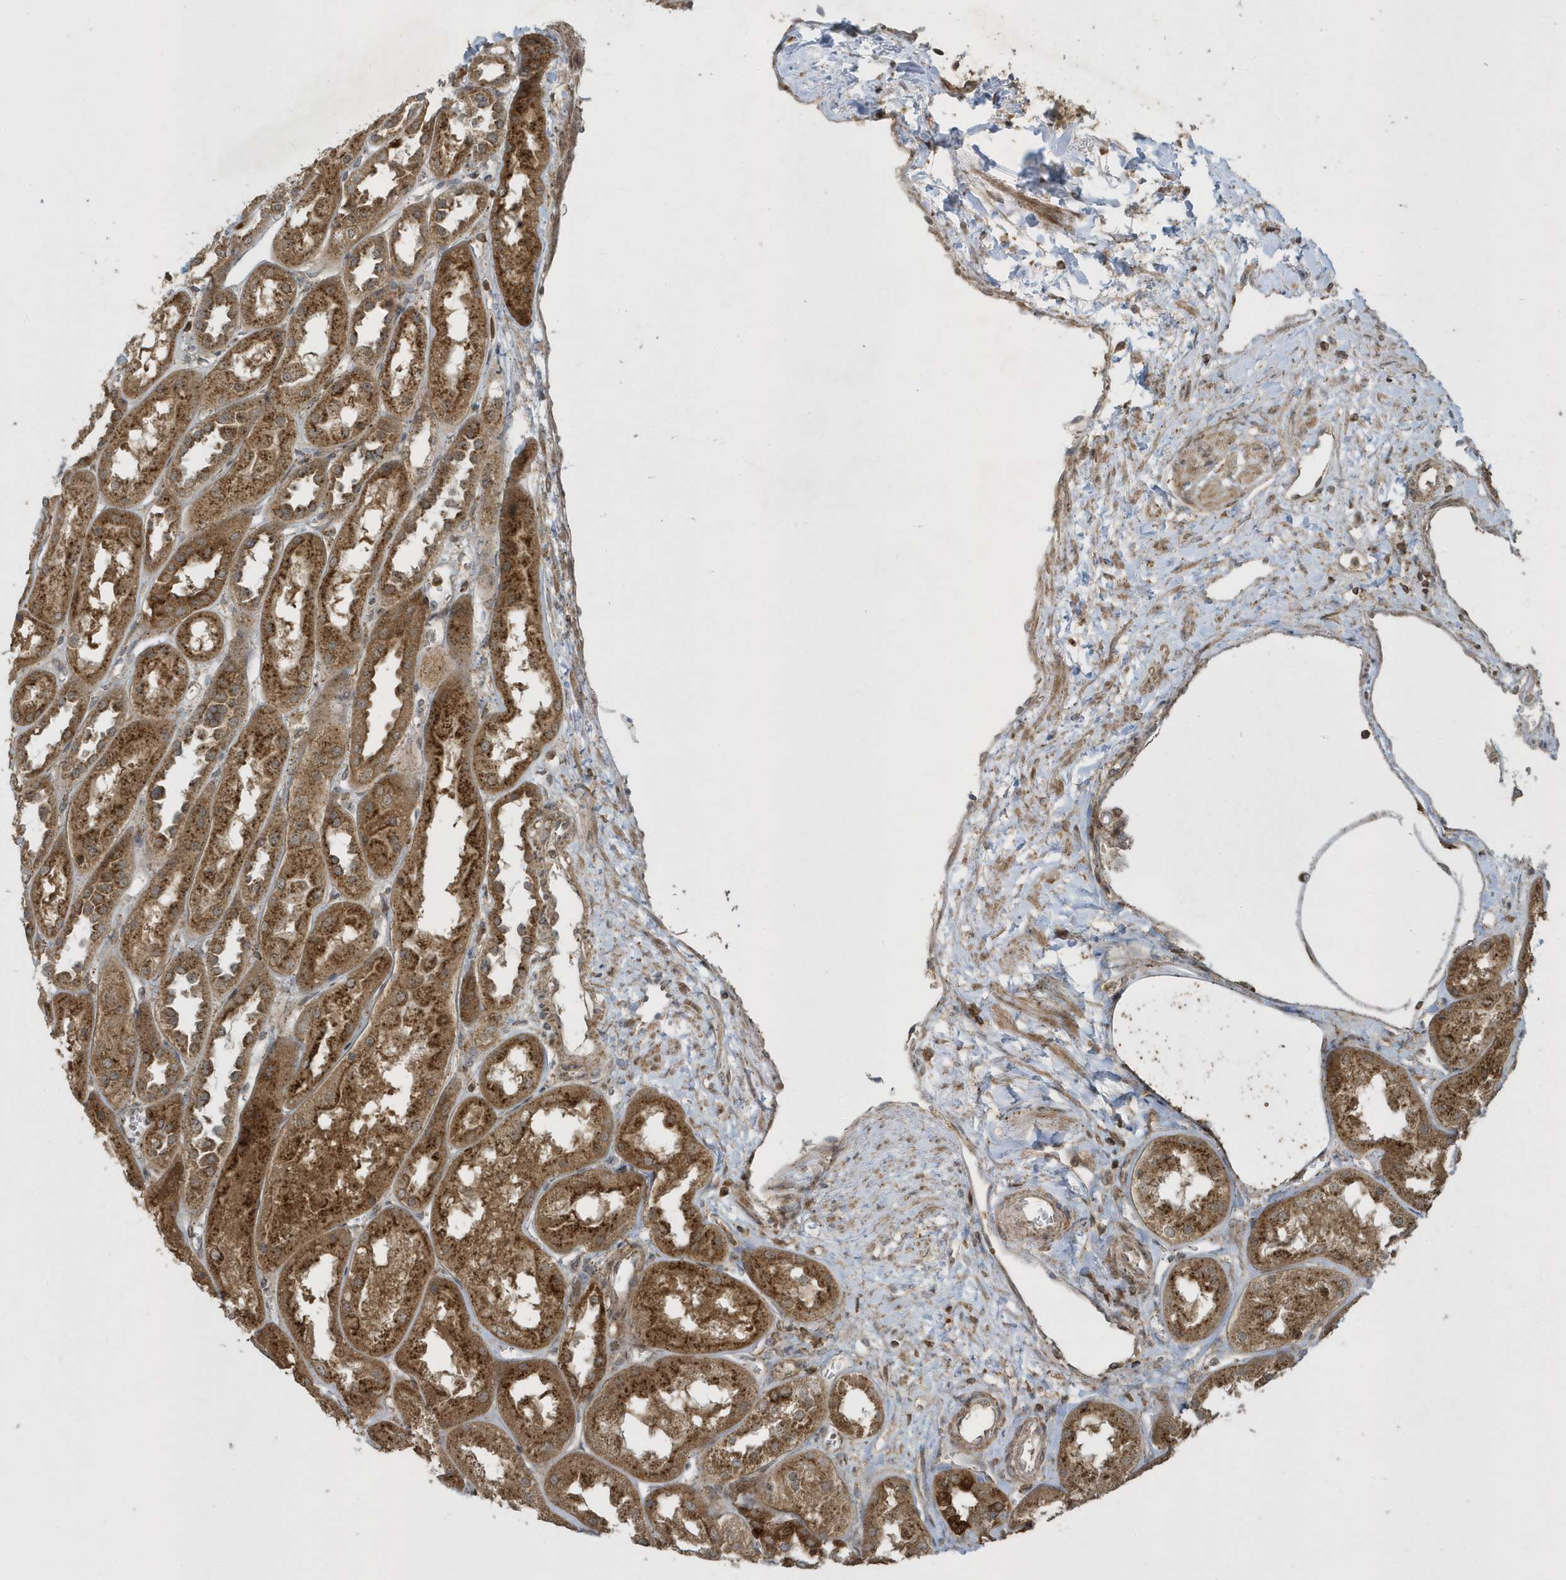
{"staining": {"intensity": "moderate", "quantity": ">75%", "location": "cytoplasmic/membranous,nuclear"}, "tissue": "kidney", "cell_type": "Cells in glomeruli", "image_type": "normal", "snomed": [{"axis": "morphology", "description": "Normal tissue, NOS"}, {"axis": "topography", "description": "Kidney"}], "caption": "Immunohistochemistry photomicrograph of normal kidney: human kidney stained using IHC reveals medium levels of moderate protein expression localized specifically in the cytoplasmic/membranous,nuclear of cells in glomeruli, appearing as a cytoplasmic/membranous,nuclear brown color.", "gene": "STAMBP", "patient": {"sex": "male", "age": 70}}